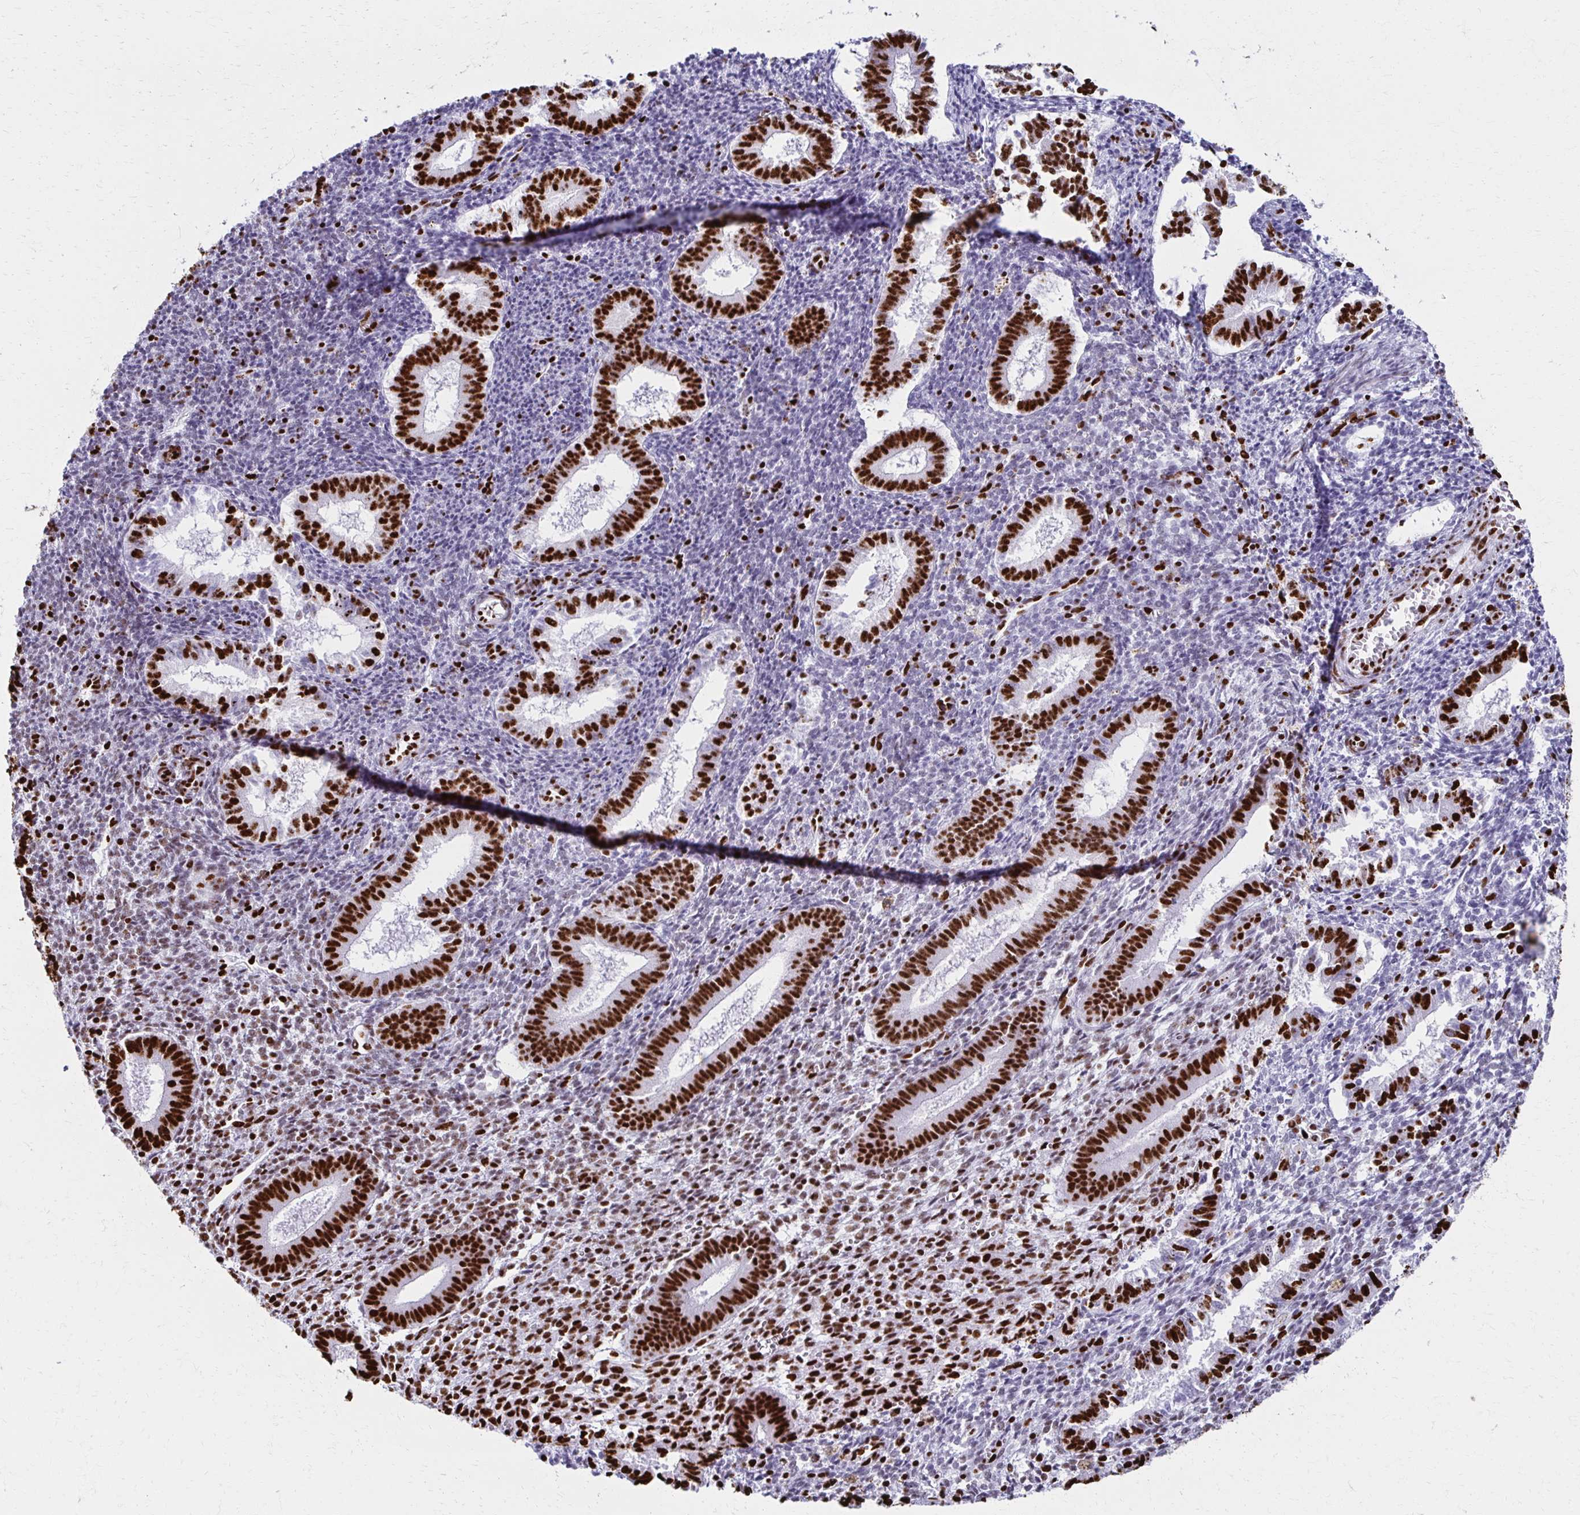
{"staining": {"intensity": "strong", "quantity": "<25%", "location": "nuclear"}, "tissue": "endometrium", "cell_type": "Cells in endometrial stroma", "image_type": "normal", "snomed": [{"axis": "morphology", "description": "Normal tissue, NOS"}, {"axis": "topography", "description": "Endometrium"}], "caption": "Protein staining reveals strong nuclear positivity in about <25% of cells in endometrial stroma in benign endometrium. The protein is stained brown, and the nuclei are stained in blue (DAB IHC with brightfield microscopy, high magnification).", "gene": "NONO", "patient": {"sex": "female", "age": 25}}